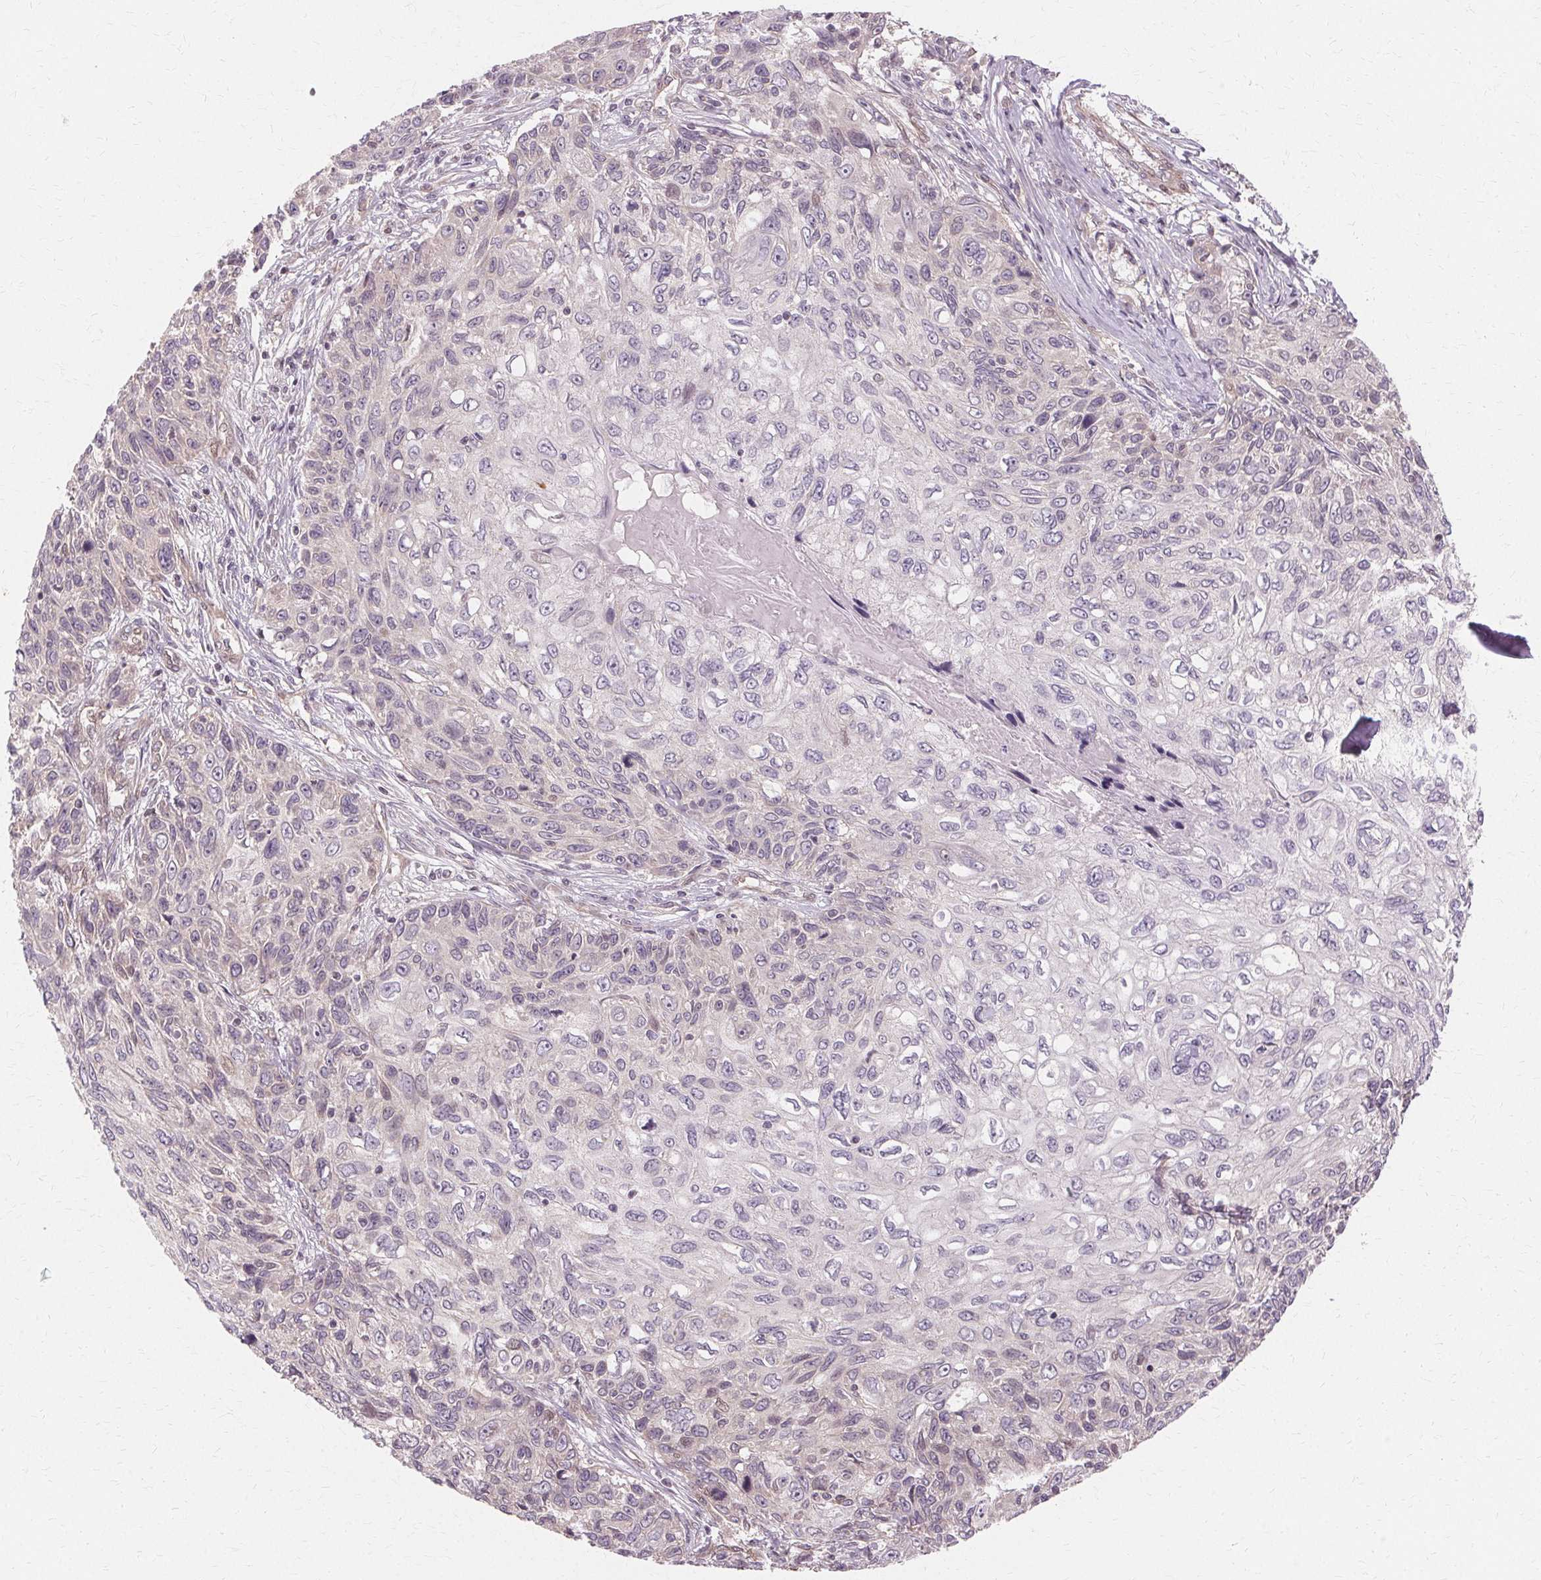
{"staining": {"intensity": "negative", "quantity": "none", "location": "none"}, "tissue": "skin cancer", "cell_type": "Tumor cells", "image_type": "cancer", "snomed": [{"axis": "morphology", "description": "Squamous cell carcinoma, NOS"}, {"axis": "topography", "description": "Skin"}], "caption": "Immunohistochemical staining of human skin cancer (squamous cell carcinoma) displays no significant staining in tumor cells.", "gene": "USP8", "patient": {"sex": "male", "age": 92}}